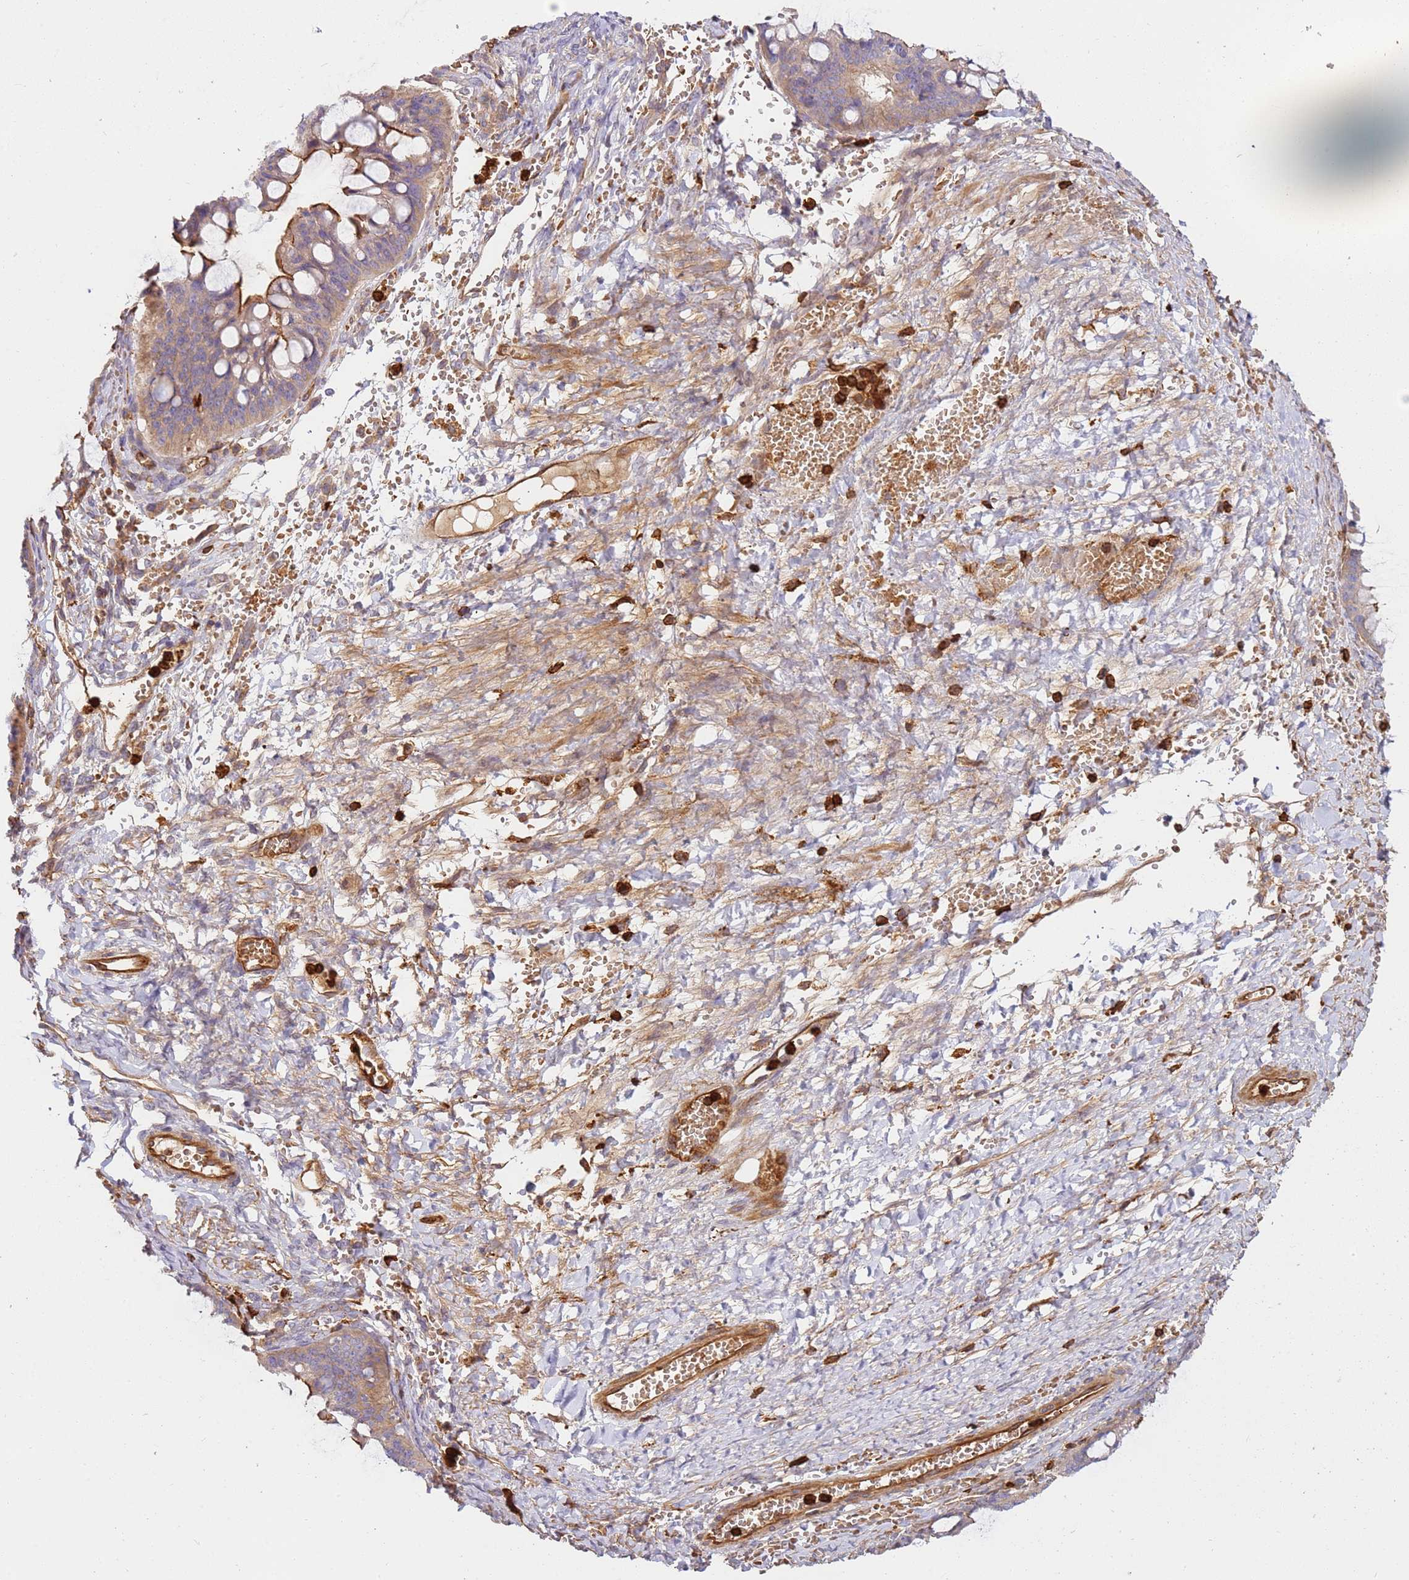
{"staining": {"intensity": "moderate", "quantity": "25%-75%", "location": "cytoplasmic/membranous"}, "tissue": "ovarian cancer", "cell_type": "Tumor cells", "image_type": "cancer", "snomed": [{"axis": "morphology", "description": "Cystadenocarcinoma, mucinous, NOS"}, {"axis": "topography", "description": "Ovary"}], "caption": "Moderate cytoplasmic/membranous protein positivity is present in approximately 25%-75% of tumor cells in ovarian cancer.", "gene": "OR6P1", "patient": {"sex": "female", "age": 73}}